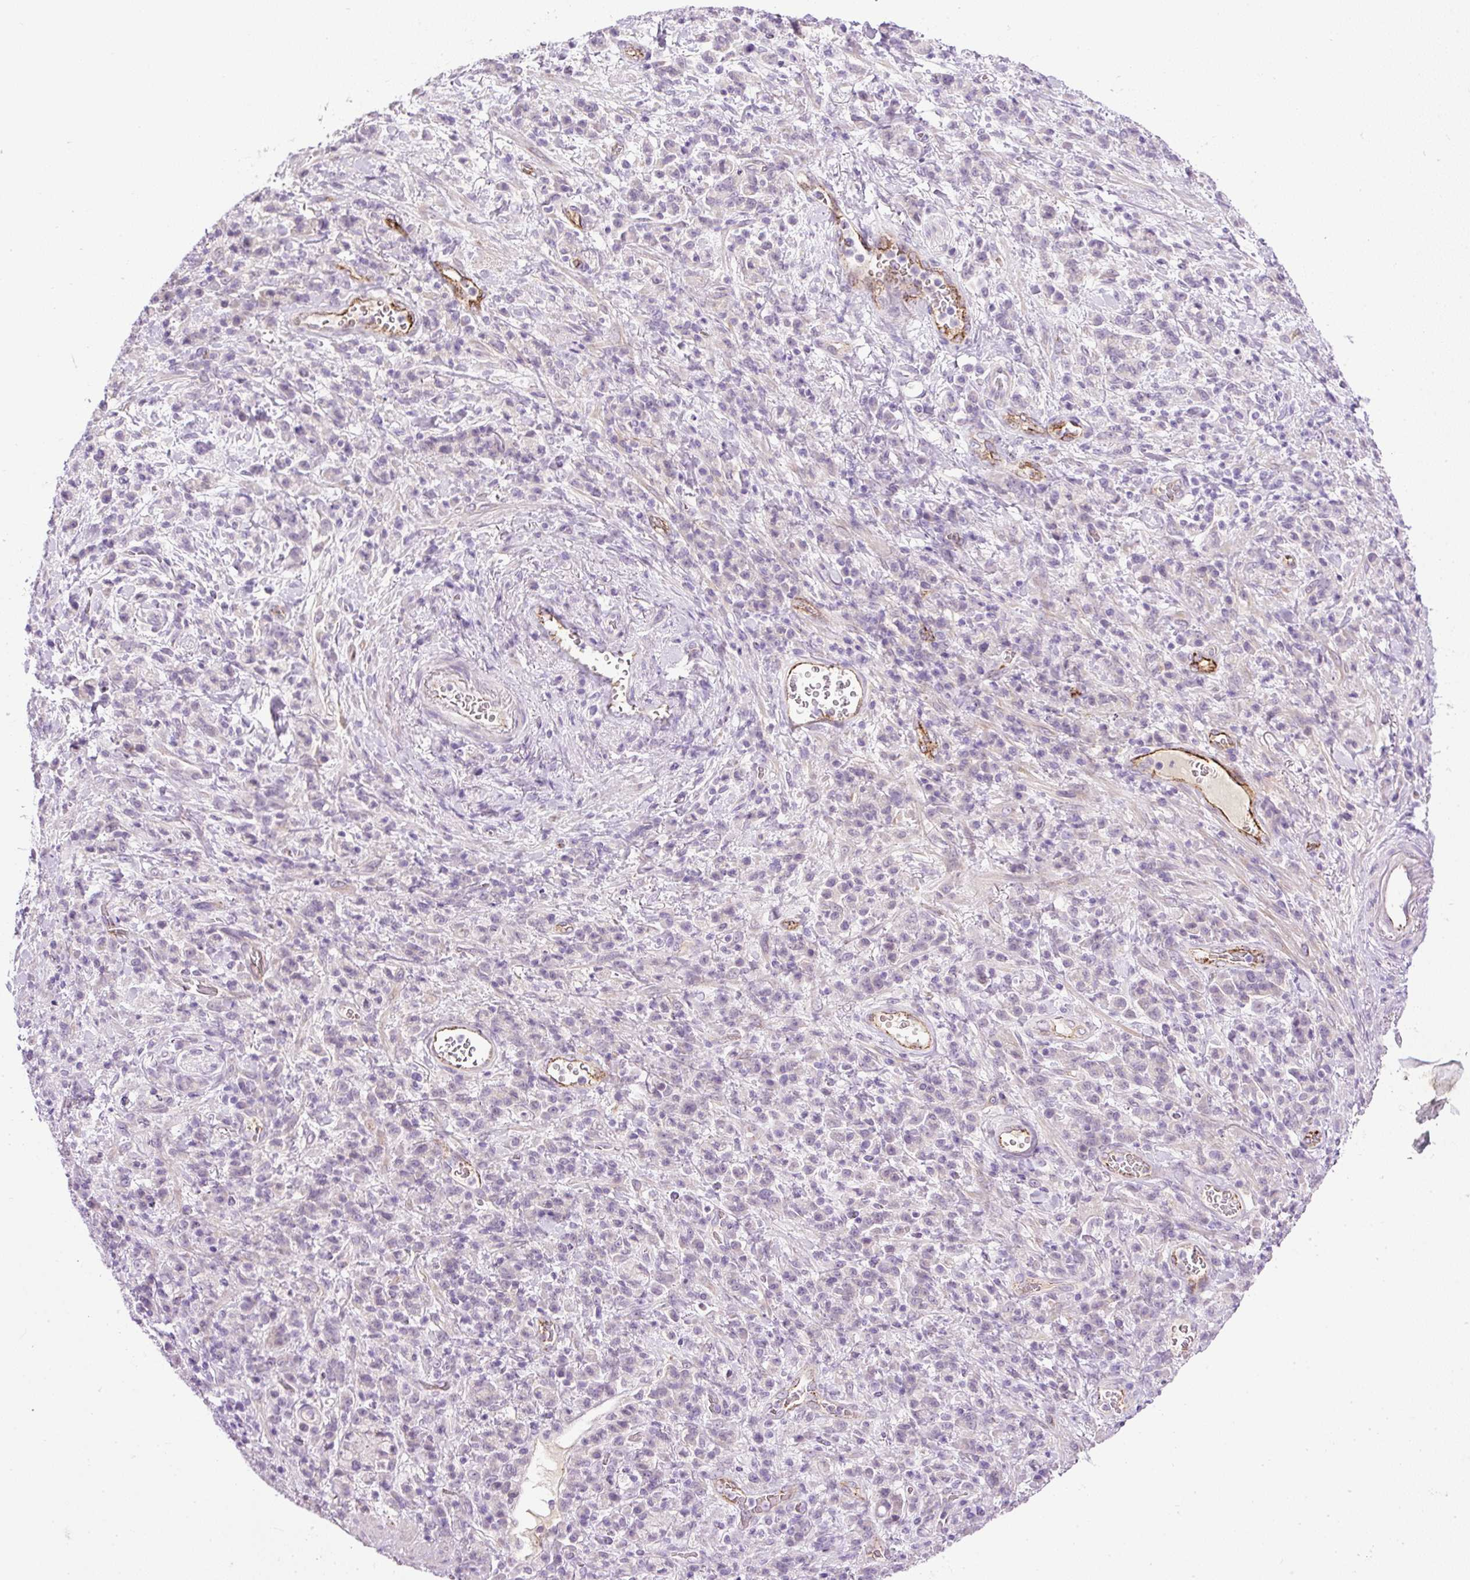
{"staining": {"intensity": "negative", "quantity": "none", "location": "none"}, "tissue": "stomach cancer", "cell_type": "Tumor cells", "image_type": "cancer", "snomed": [{"axis": "morphology", "description": "Adenocarcinoma, NOS"}, {"axis": "topography", "description": "Stomach"}], "caption": "Immunohistochemical staining of human stomach cancer (adenocarcinoma) reveals no significant staining in tumor cells. The staining is performed using DAB (3,3'-diaminobenzidine) brown chromogen with nuclei counter-stained in using hematoxylin.", "gene": "LEFTY2", "patient": {"sex": "male", "age": 76}}